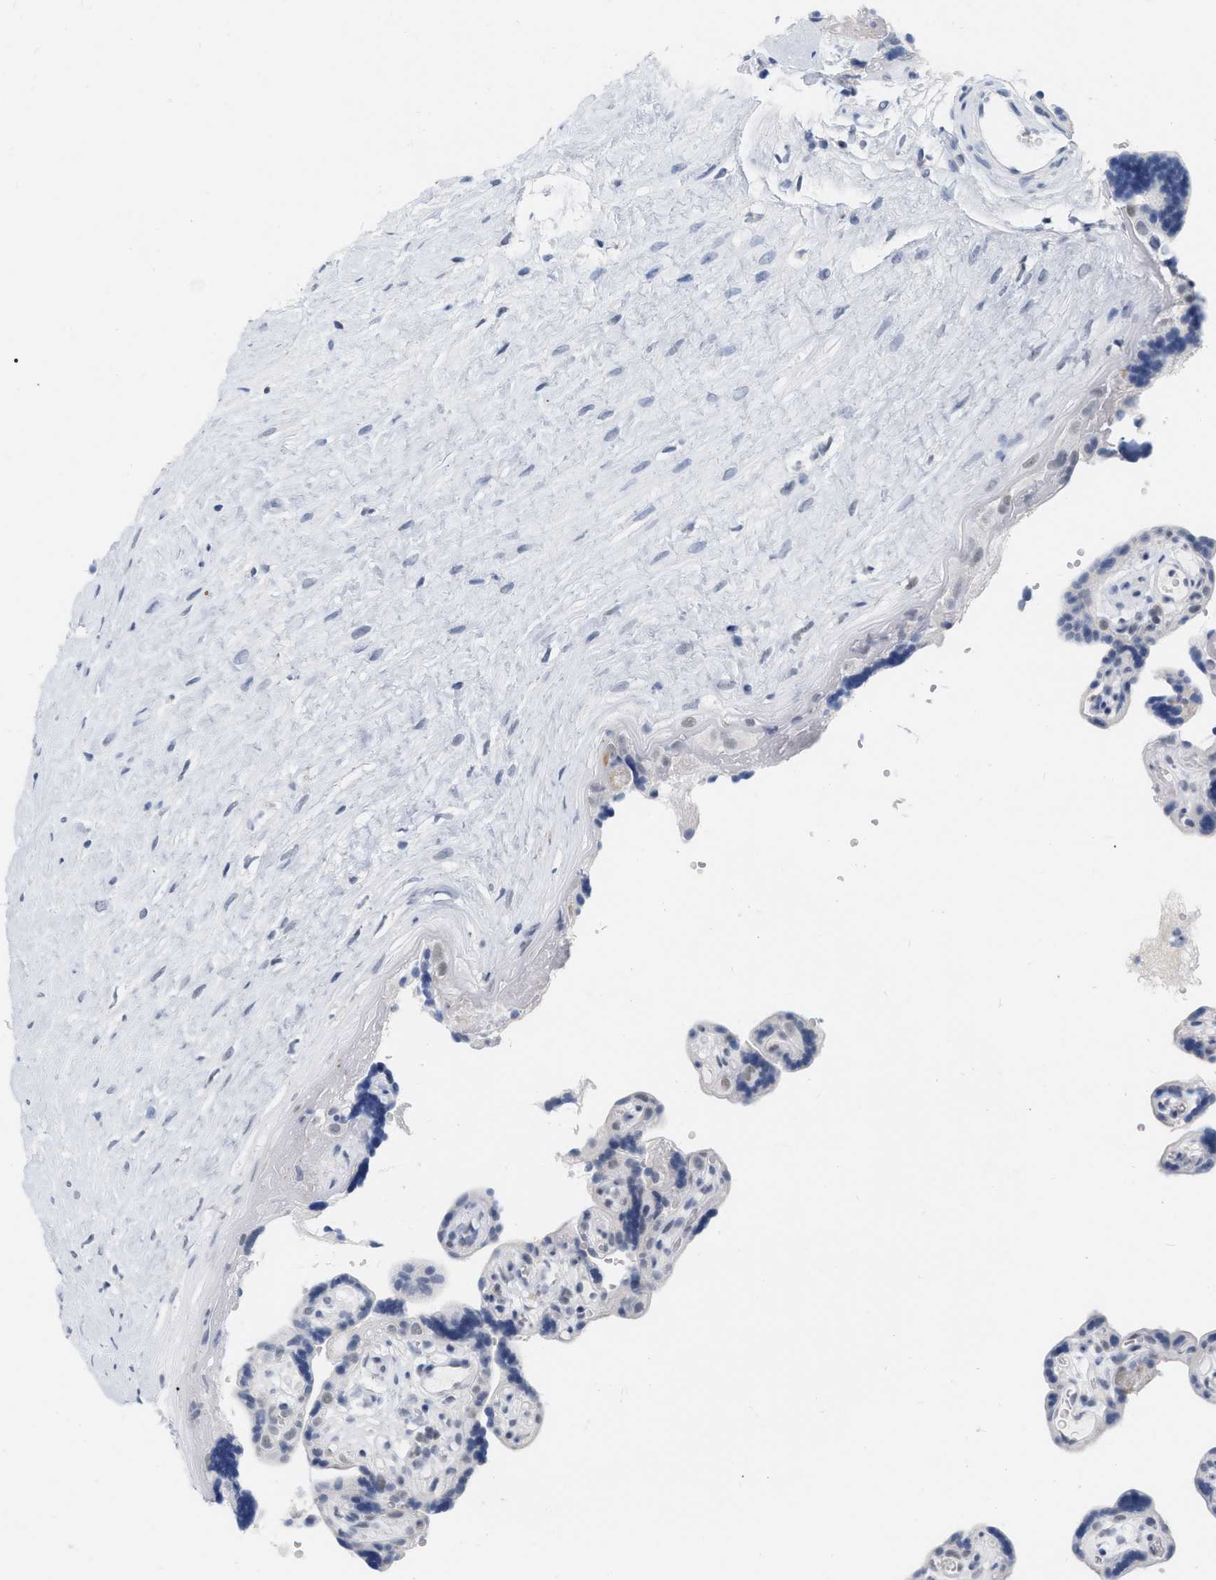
{"staining": {"intensity": "weak", "quantity": "<25%", "location": "cytoplasmic/membranous"}, "tissue": "placenta", "cell_type": "Decidual cells", "image_type": "normal", "snomed": [{"axis": "morphology", "description": "Normal tissue, NOS"}, {"axis": "topography", "description": "Placenta"}], "caption": "IHC of normal placenta shows no expression in decidual cells. The staining was performed using DAB (3,3'-diaminobenzidine) to visualize the protein expression in brown, while the nuclei were stained in blue with hematoxylin (Magnification: 20x).", "gene": "XIRP1", "patient": {"sex": "female", "age": 30}}